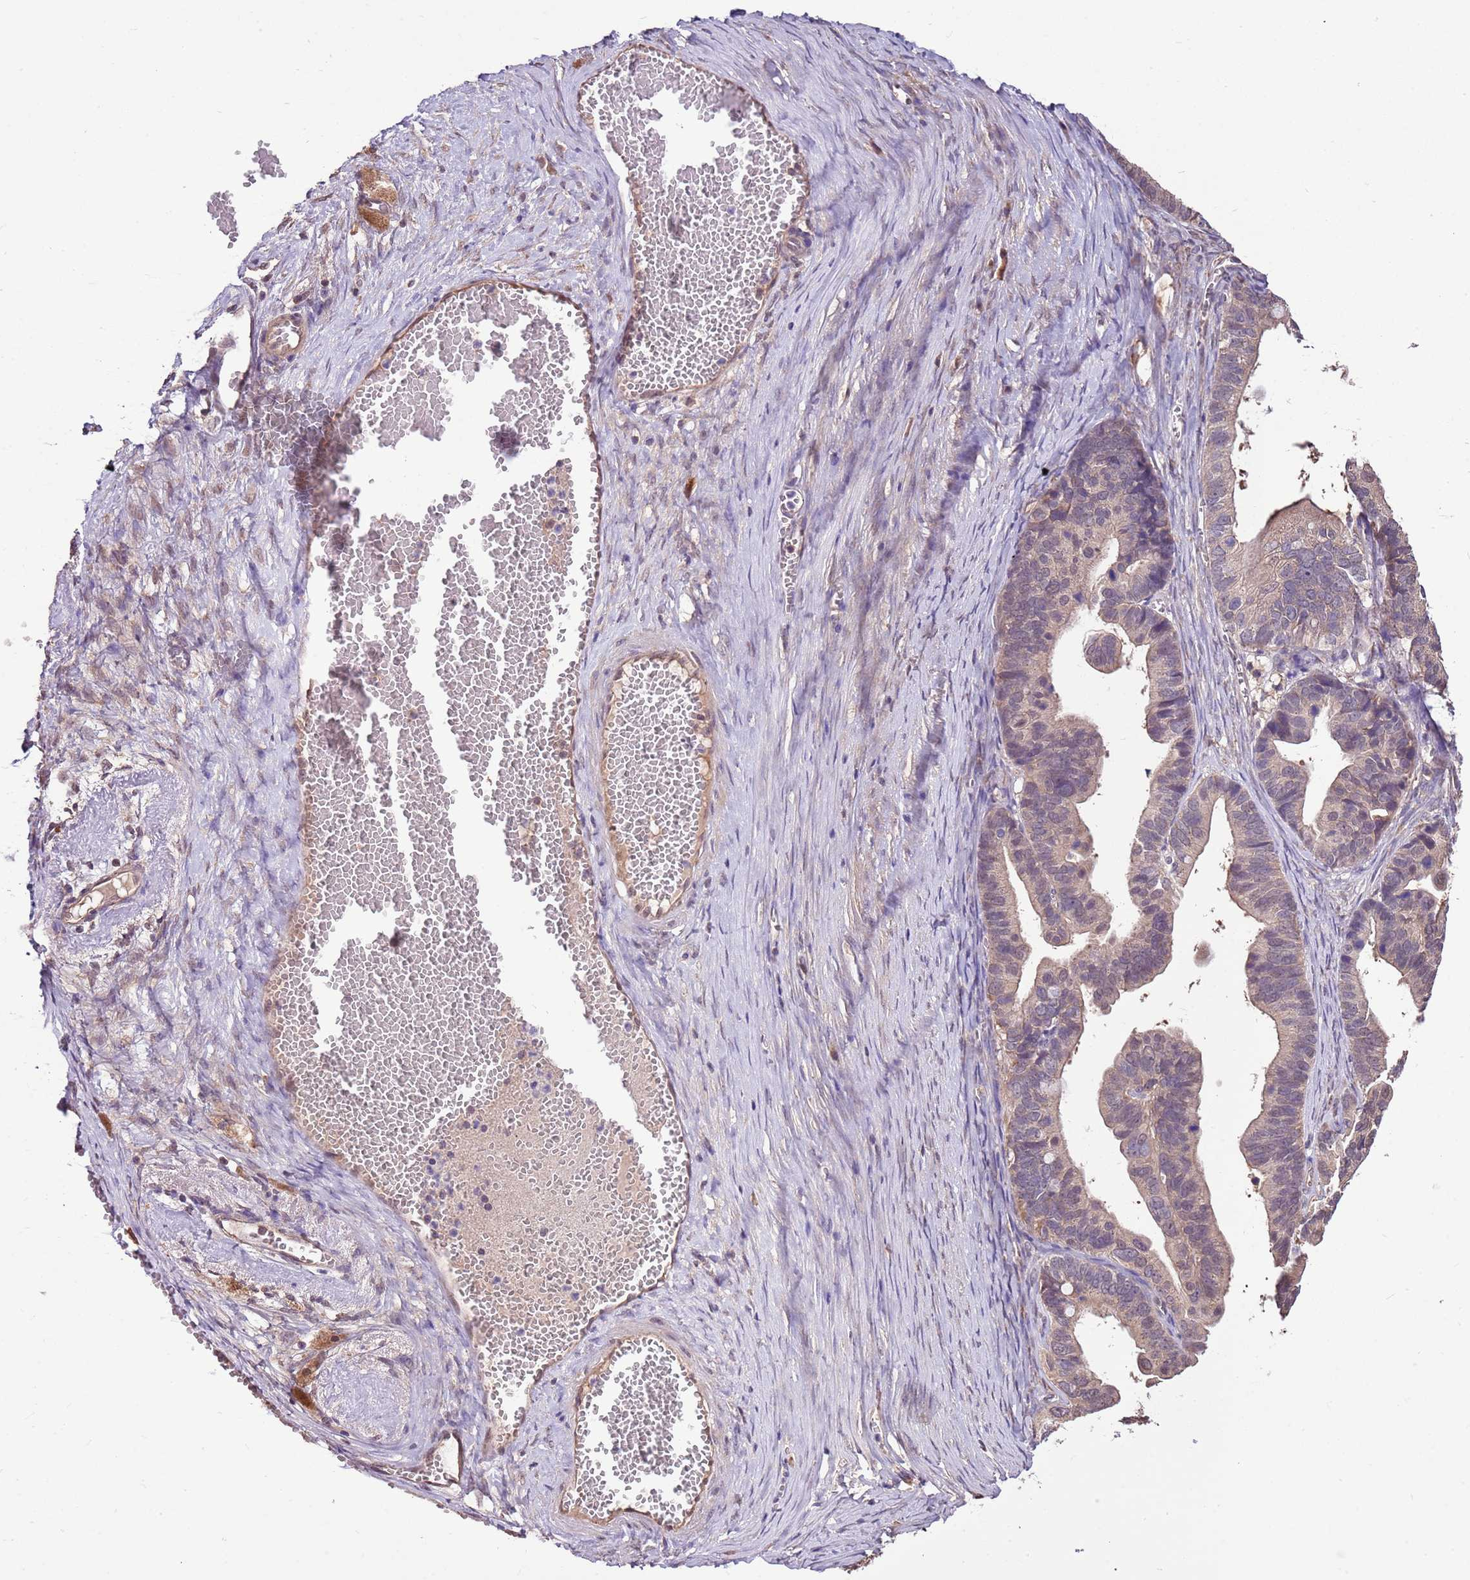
{"staining": {"intensity": "weak", "quantity": "<25%", "location": "cytoplasmic/membranous"}, "tissue": "ovarian cancer", "cell_type": "Tumor cells", "image_type": "cancer", "snomed": [{"axis": "morphology", "description": "Cystadenocarcinoma, serous, NOS"}, {"axis": "topography", "description": "Ovary"}], "caption": "Immunohistochemistry (IHC) photomicrograph of human ovarian serous cystadenocarcinoma stained for a protein (brown), which reveals no expression in tumor cells.", "gene": "BBS5", "patient": {"sex": "female", "age": 56}}